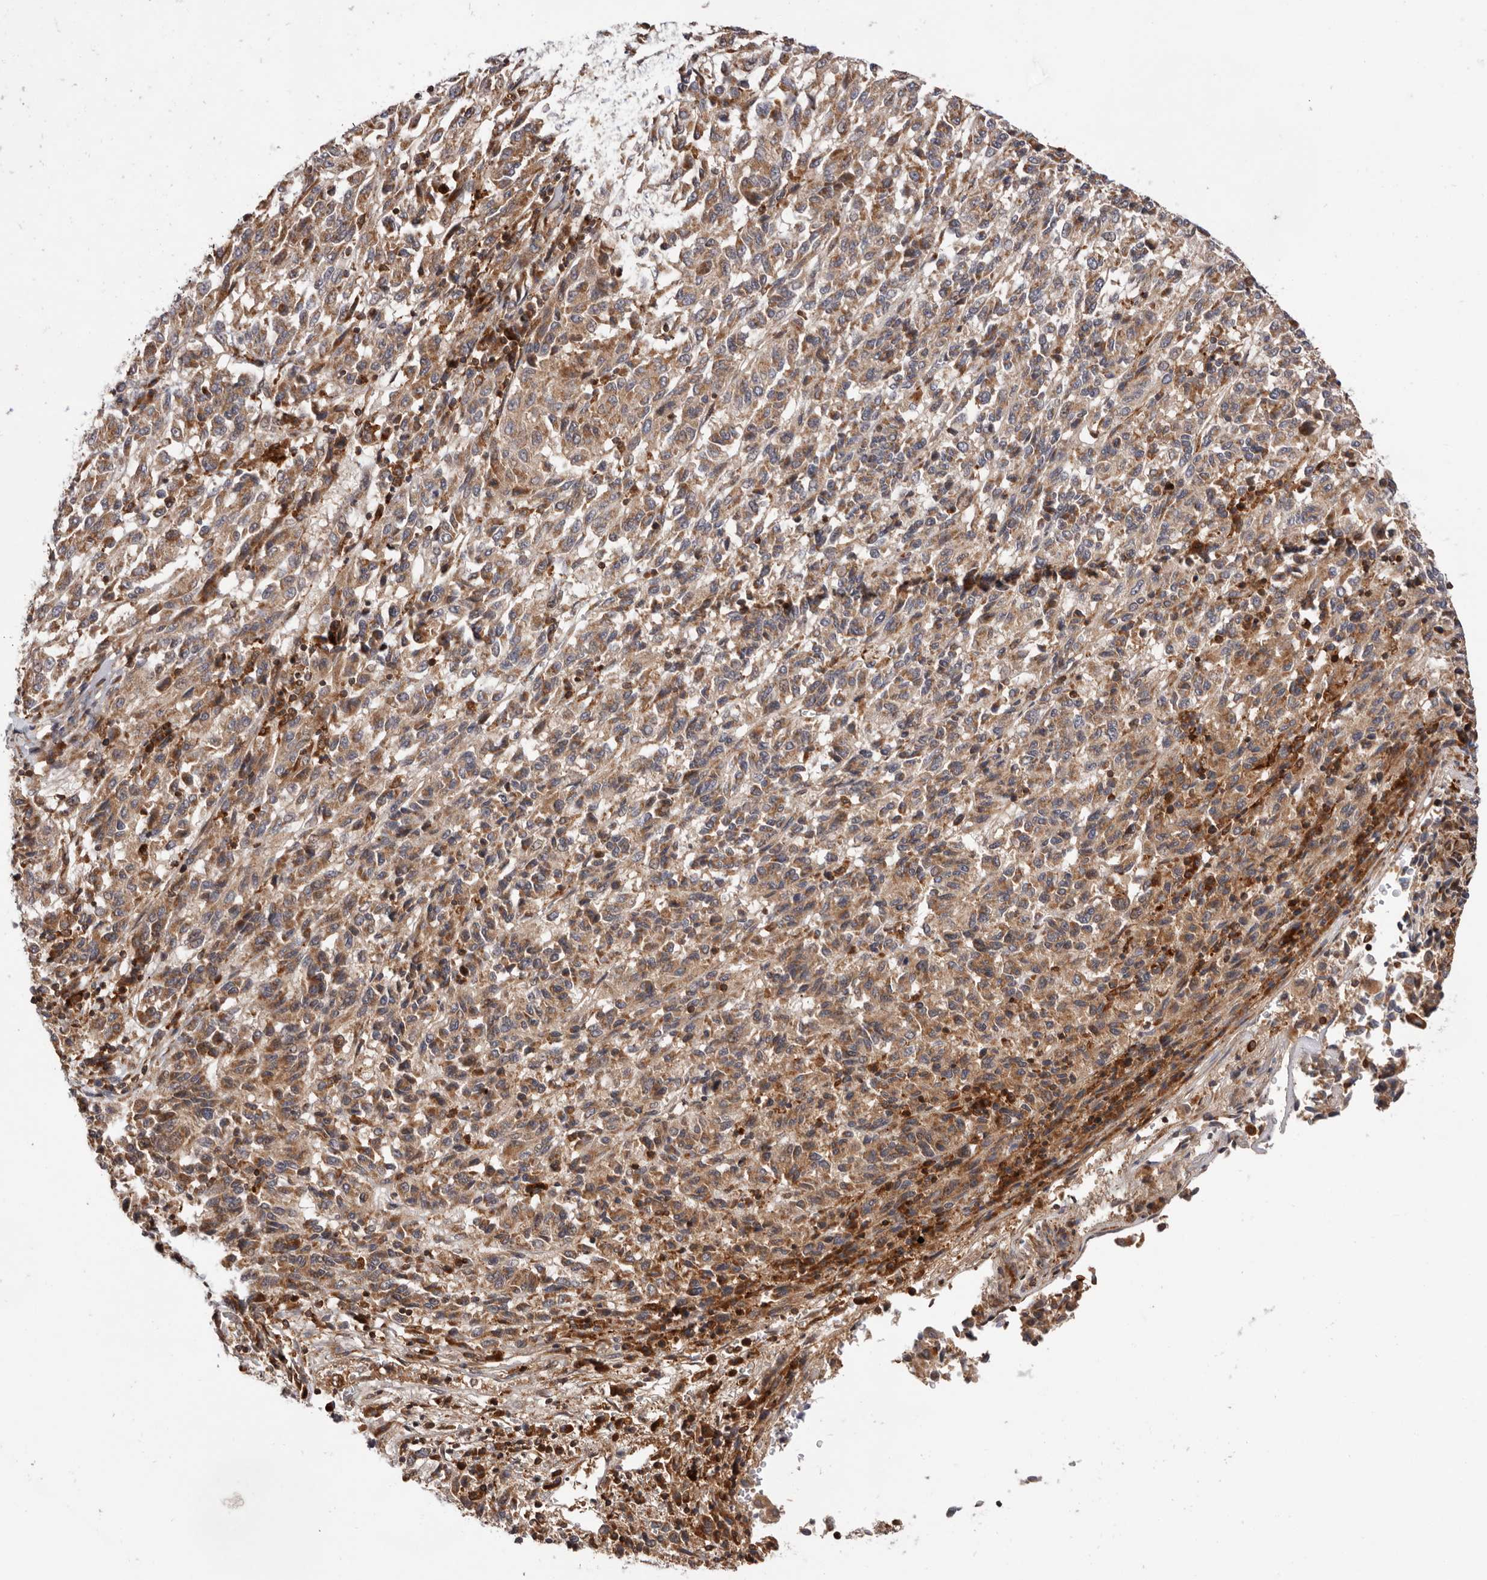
{"staining": {"intensity": "moderate", "quantity": ">75%", "location": "cytoplasmic/membranous"}, "tissue": "melanoma", "cell_type": "Tumor cells", "image_type": "cancer", "snomed": [{"axis": "morphology", "description": "Malignant melanoma, Metastatic site"}, {"axis": "topography", "description": "Lung"}], "caption": "A medium amount of moderate cytoplasmic/membranous expression is present in about >75% of tumor cells in melanoma tissue.", "gene": "RNF213", "patient": {"sex": "male", "age": 64}}